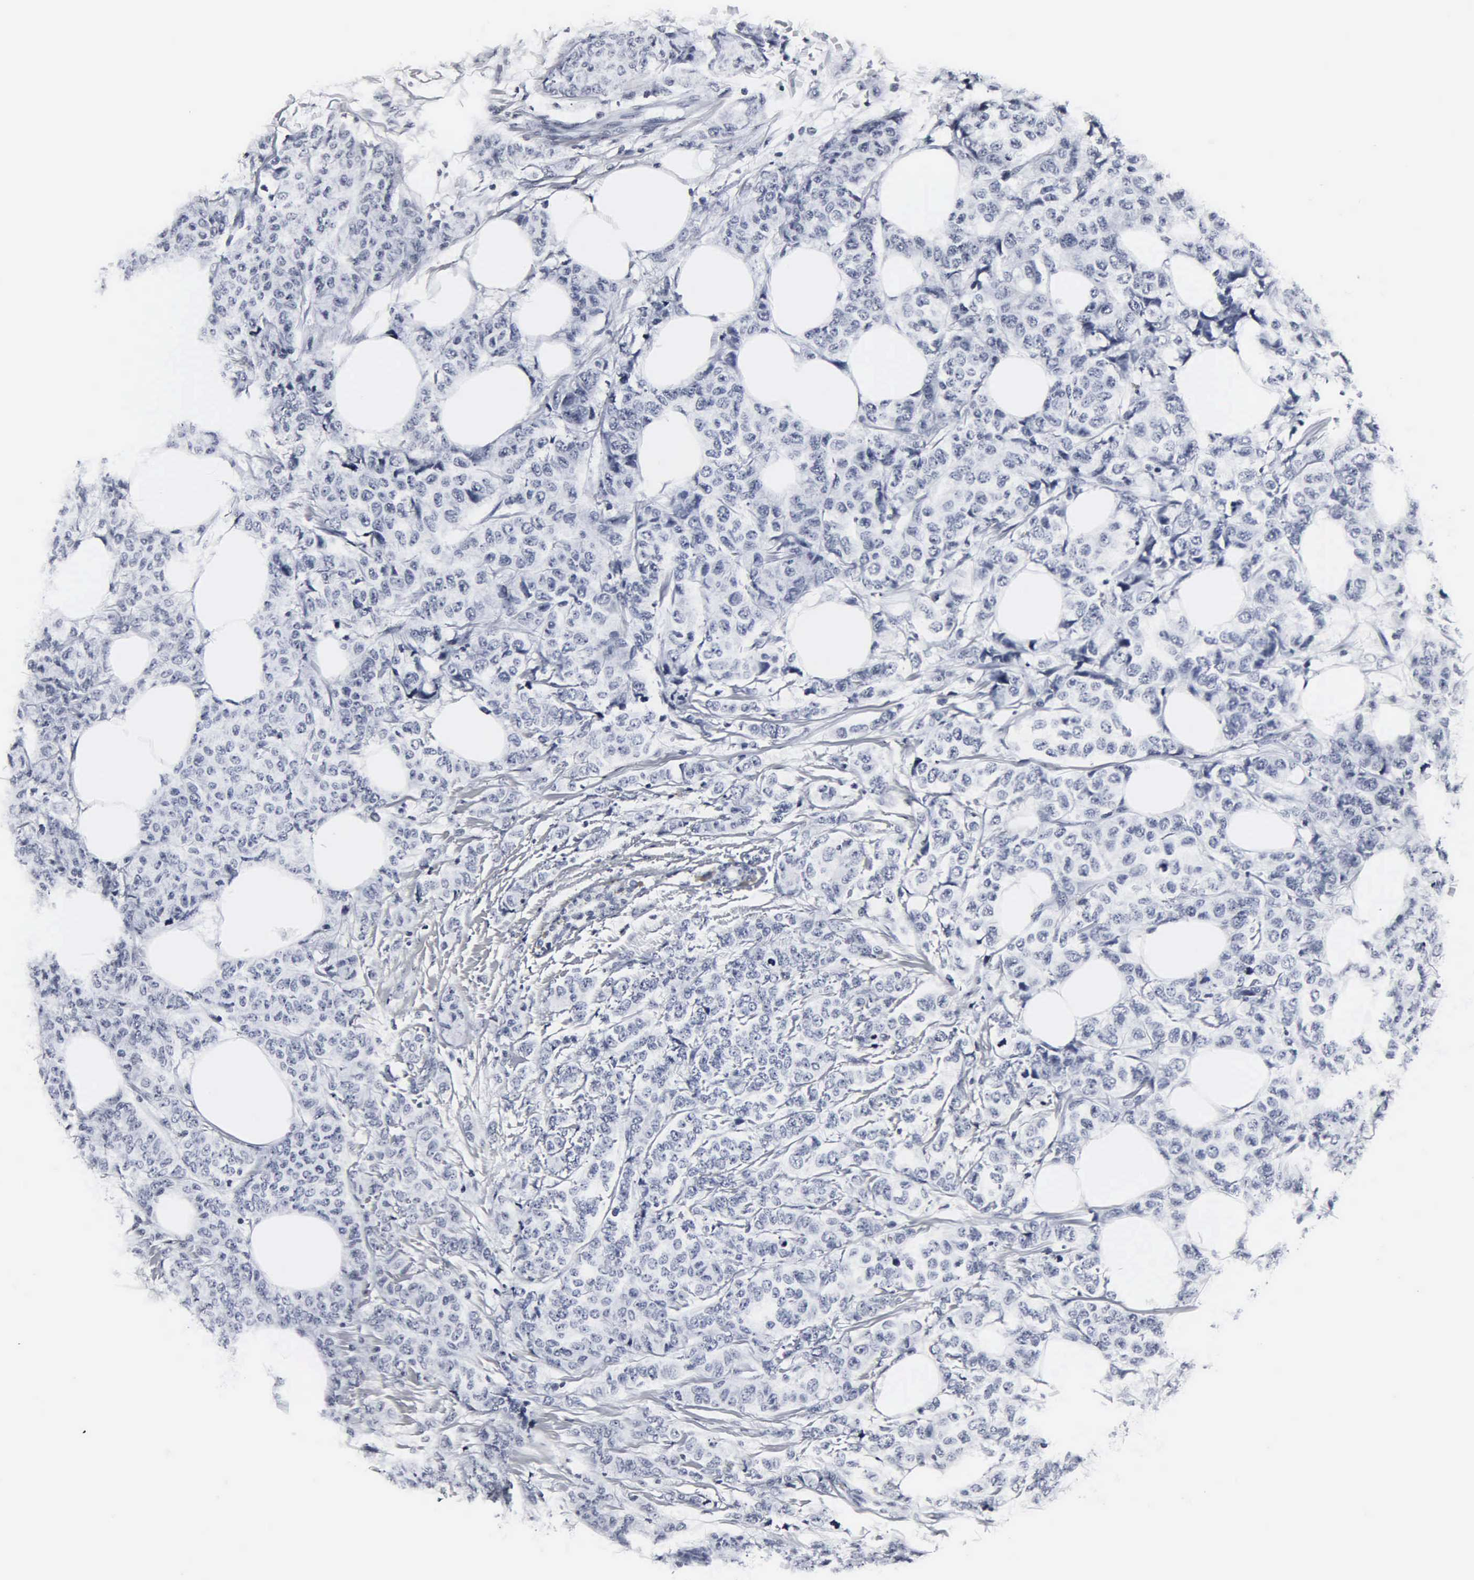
{"staining": {"intensity": "negative", "quantity": "none", "location": "none"}, "tissue": "breast cancer", "cell_type": "Tumor cells", "image_type": "cancer", "snomed": [{"axis": "morphology", "description": "Lobular carcinoma"}, {"axis": "topography", "description": "Breast"}], "caption": "Tumor cells are negative for protein expression in human breast lobular carcinoma.", "gene": "DGCR2", "patient": {"sex": "female", "age": 60}}